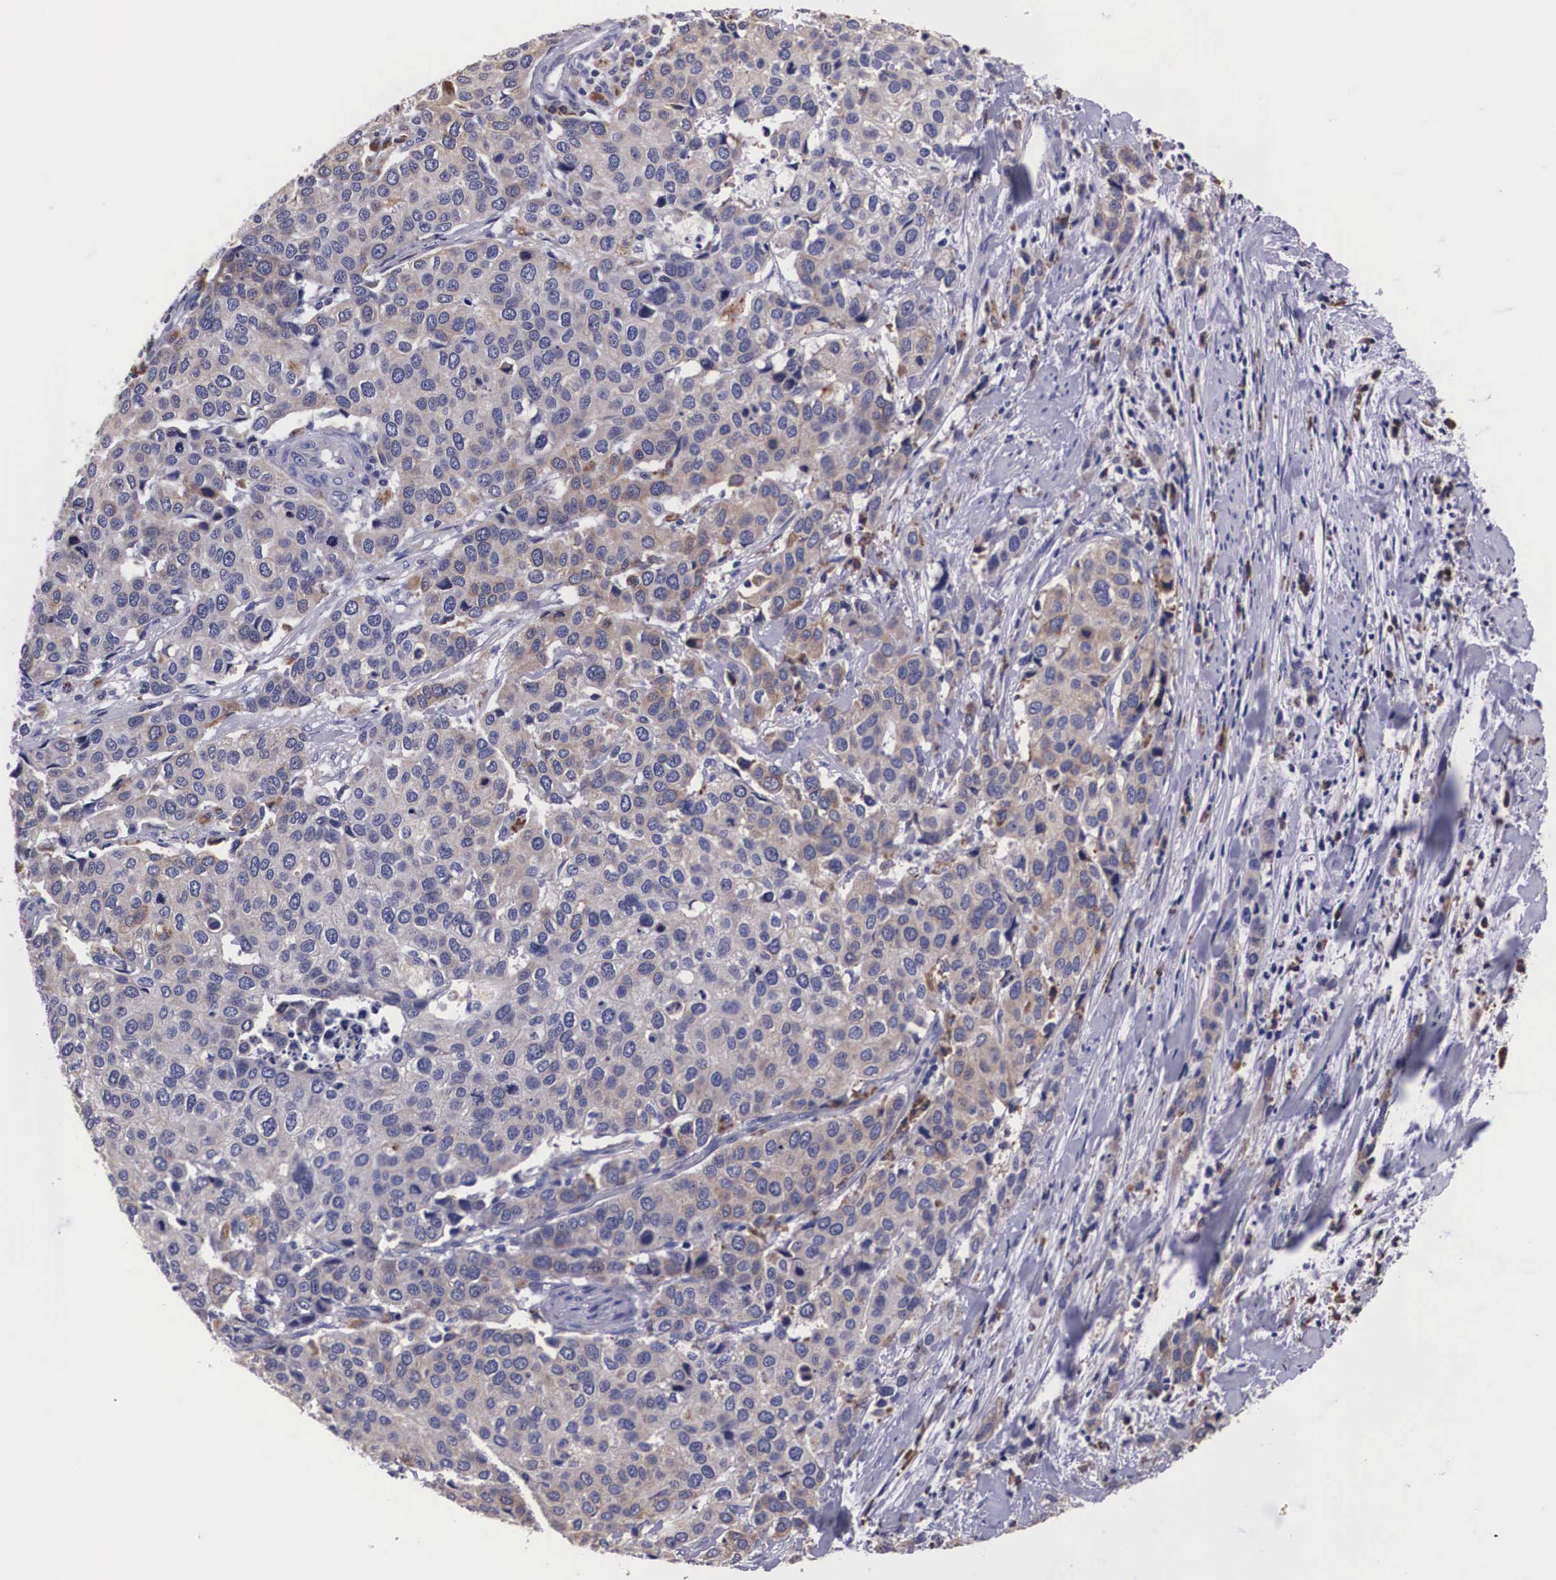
{"staining": {"intensity": "weak", "quantity": "<25%", "location": "cytoplasmic/membranous"}, "tissue": "cervical cancer", "cell_type": "Tumor cells", "image_type": "cancer", "snomed": [{"axis": "morphology", "description": "Squamous cell carcinoma, NOS"}, {"axis": "topography", "description": "Cervix"}], "caption": "This is an immunohistochemistry (IHC) image of human cervical cancer. There is no expression in tumor cells.", "gene": "CRELD2", "patient": {"sex": "female", "age": 54}}